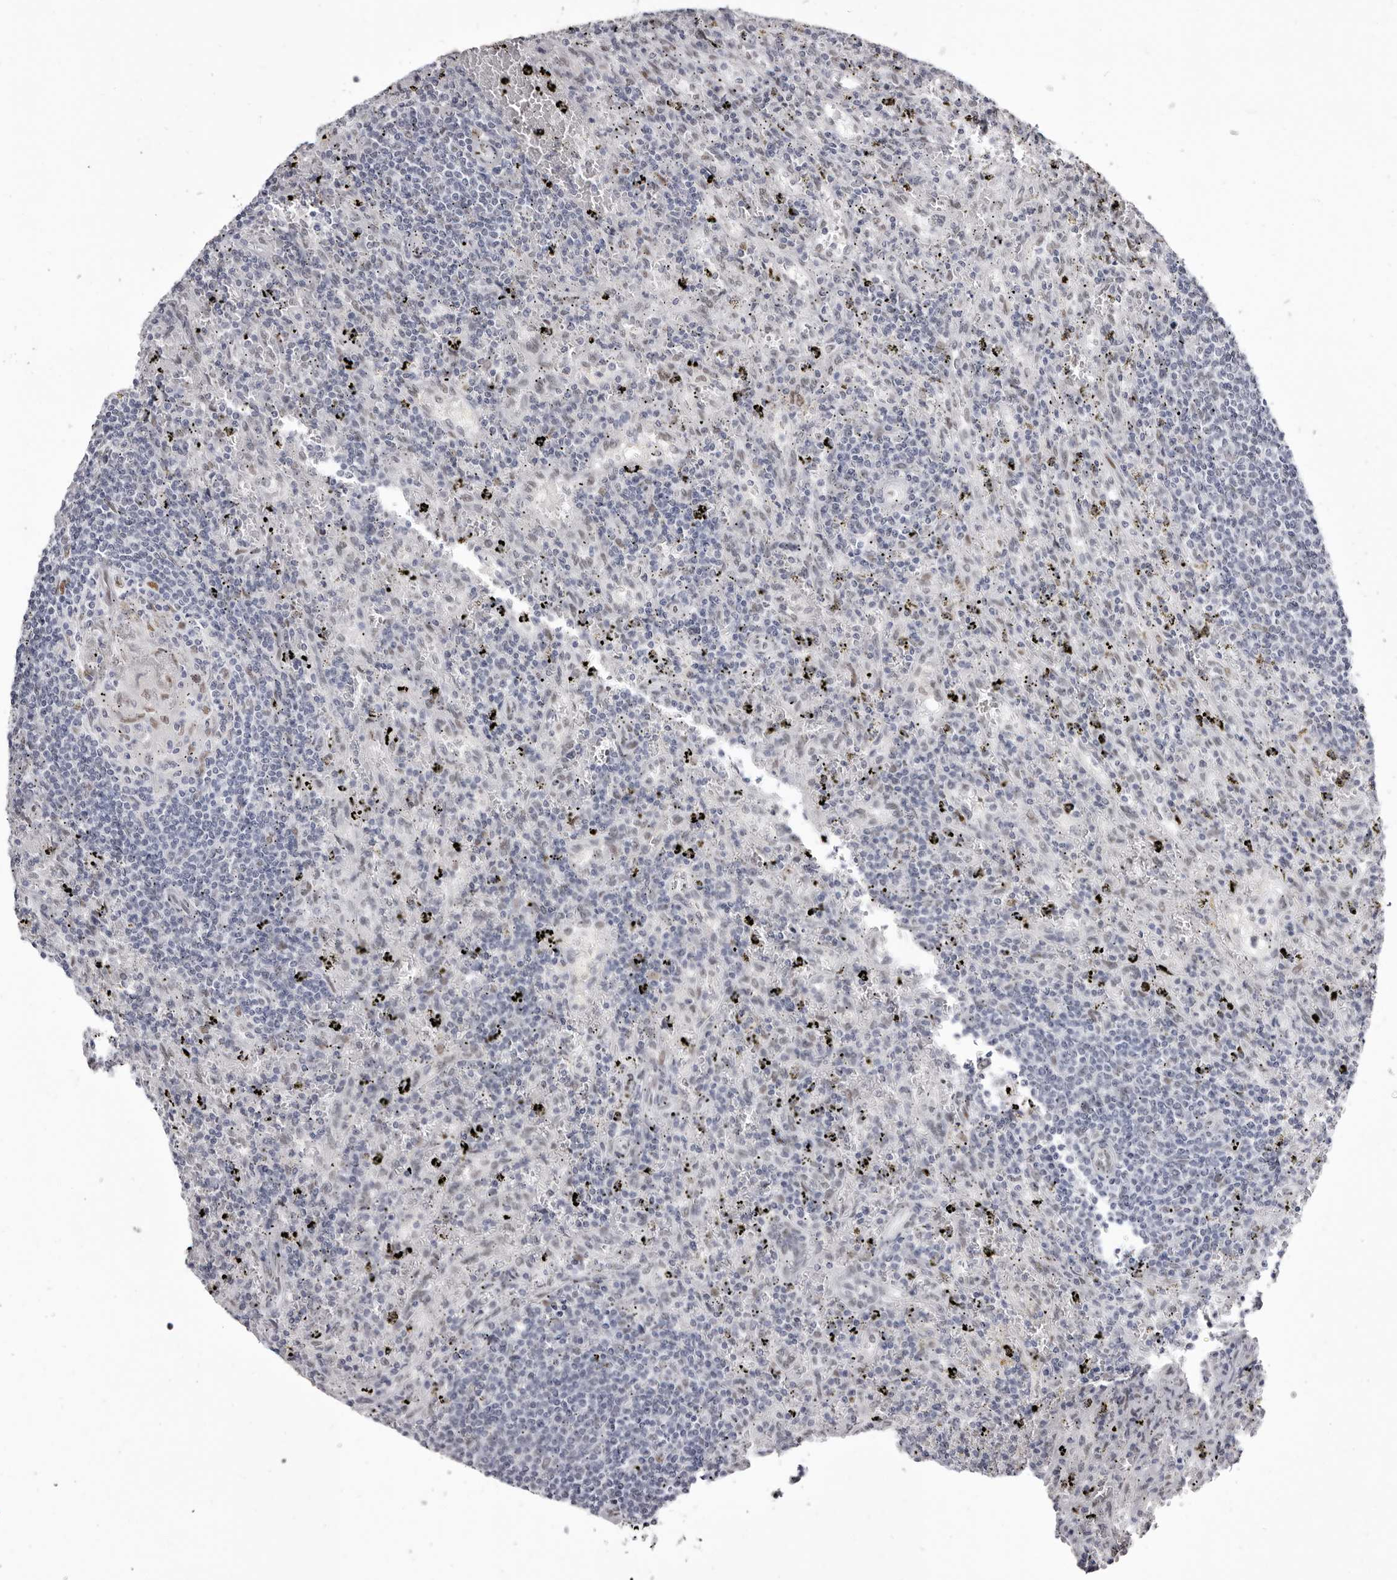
{"staining": {"intensity": "negative", "quantity": "none", "location": "none"}, "tissue": "lymphoma", "cell_type": "Tumor cells", "image_type": "cancer", "snomed": [{"axis": "morphology", "description": "Malignant lymphoma, non-Hodgkin's type, Low grade"}, {"axis": "topography", "description": "Spleen"}], "caption": "A high-resolution histopathology image shows immunohistochemistry (IHC) staining of low-grade malignant lymphoma, non-Hodgkin's type, which shows no significant positivity in tumor cells.", "gene": "ZNF326", "patient": {"sex": "male", "age": 76}}